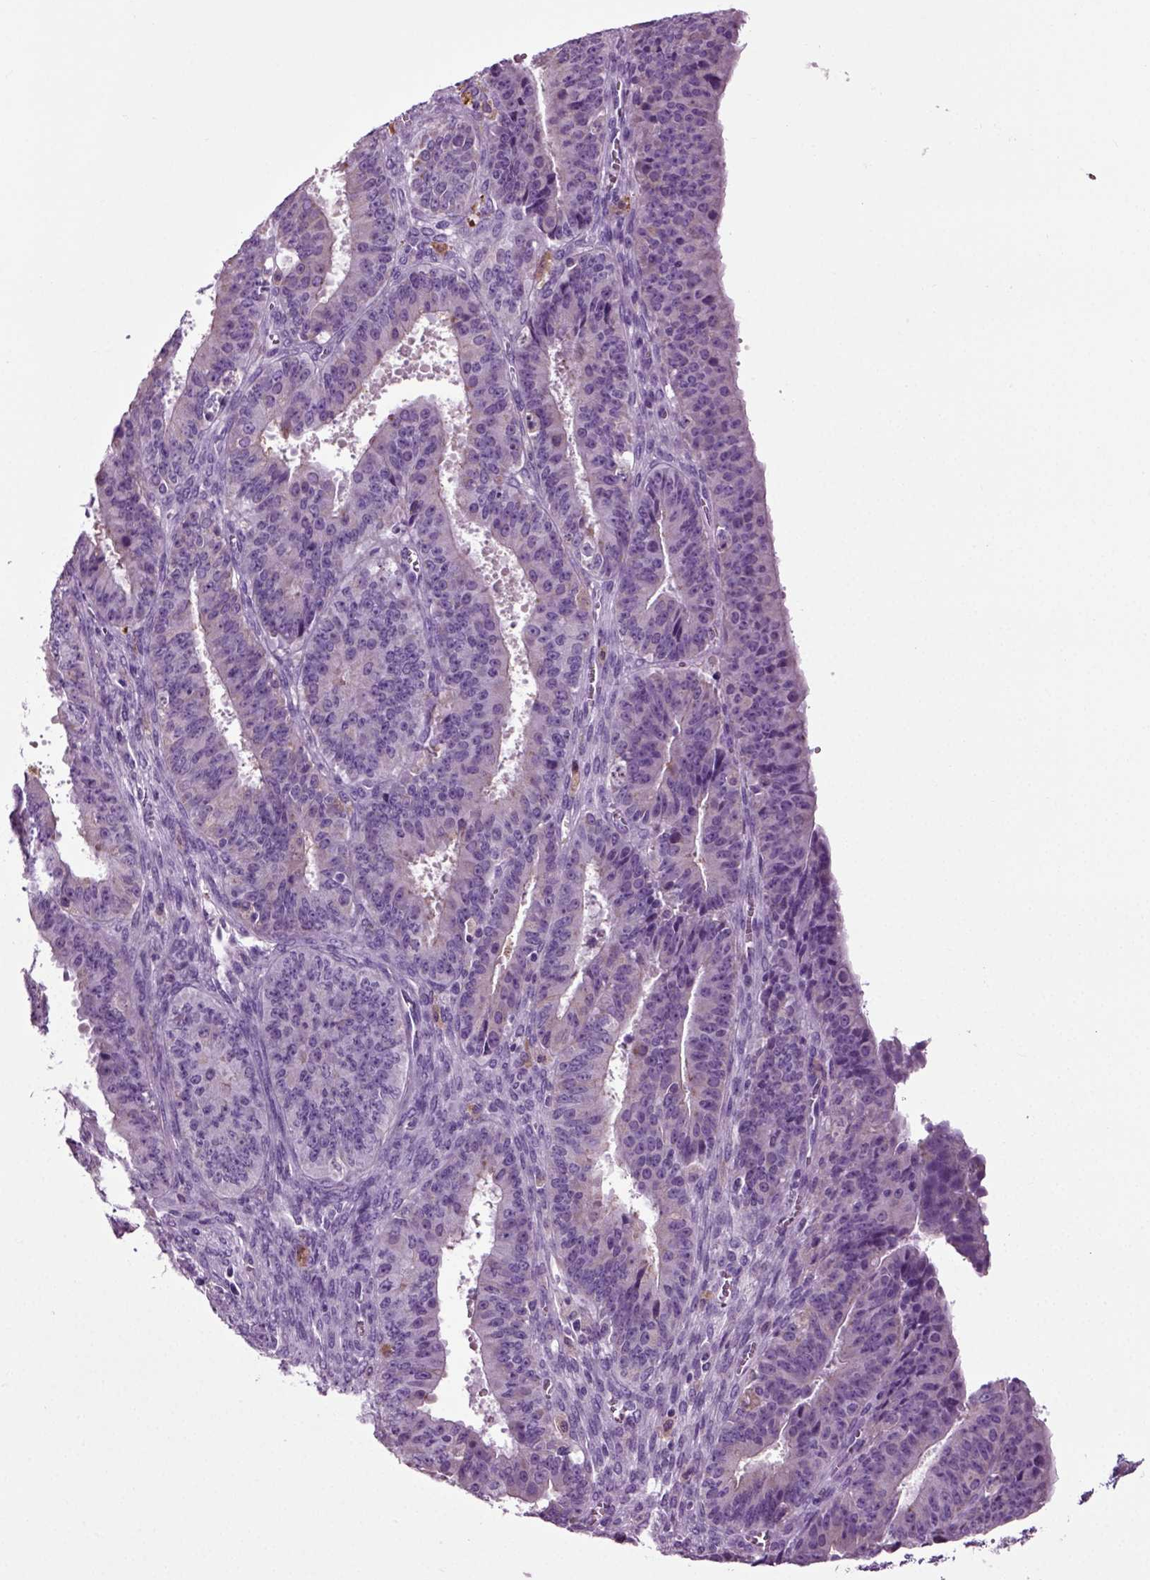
{"staining": {"intensity": "negative", "quantity": "none", "location": "none"}, "tissue": "ovarian cancer", "cell_type": "Tumor cells", "image_type": "cancer", "snomed": [{"axis": "morphology", "description": "Carcinoma, endometroid"}, {"axis": "topography", "description": "Ovary"}], "caption": "Immunohistochemistry of human endometroid carcinoma (ovarian) reveals no staining in tumor cells. (DAB (3,3'-diaminobenzidine) IHC, high magnification).", "gene": "DNAH10", "patient": {"sex": "female", "age": 42}}